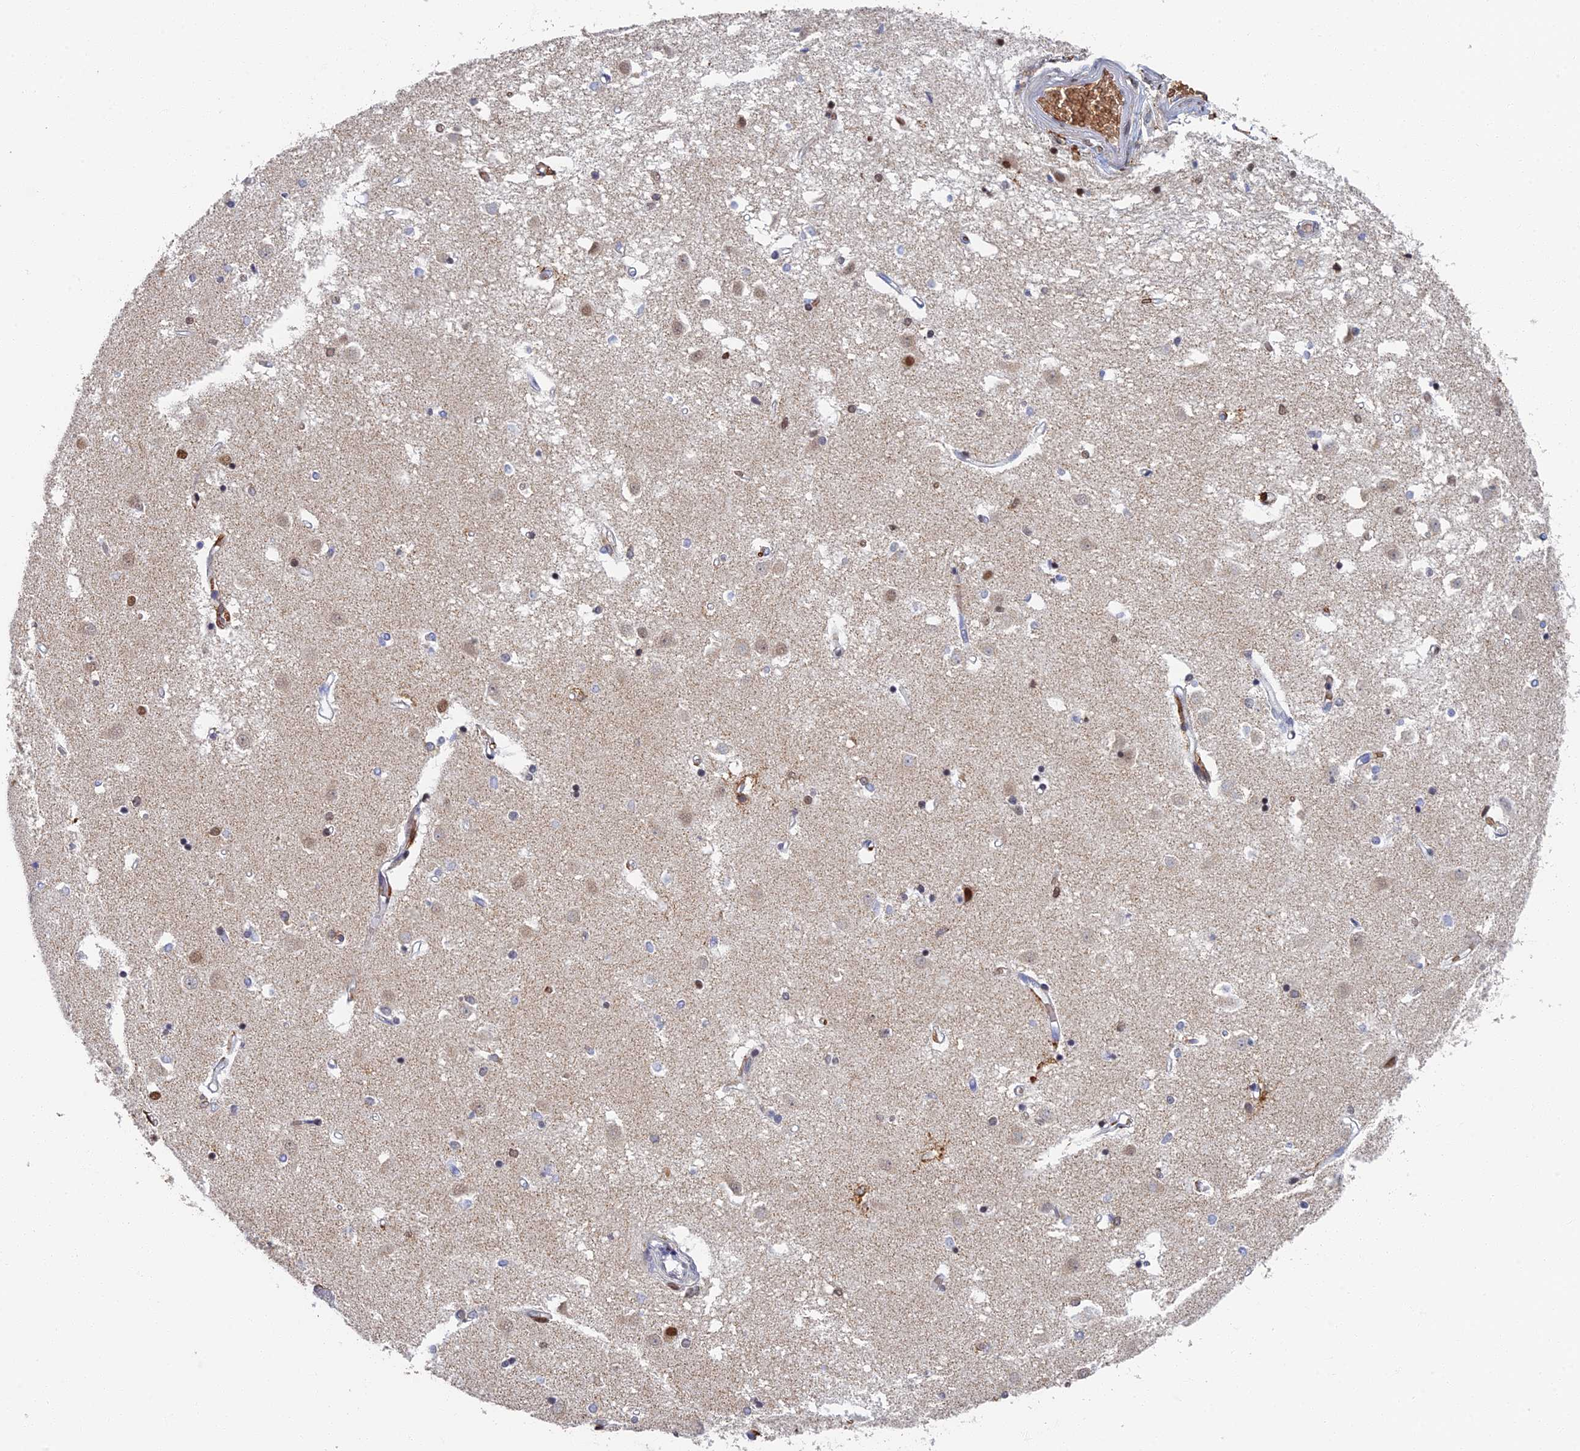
{"staining": {"intensity": "moderate", "quantity": "<25%", "location": "nuclear"}, "tissue": "caudate", "cell_type": "Glial cells", "image_type": "normal", "snomed": [{"axis": "morphology", "description": "Normal tissue, NOS"}, {"axis": "topography", "description": "Lateral ventricle wall"}], "caption": "A brown stain shows moderate nuclear staining of a protein in glial cells of normal caudate.", "gene": "GPATCH1", "patient": {"sex": "male", "age": 45}}